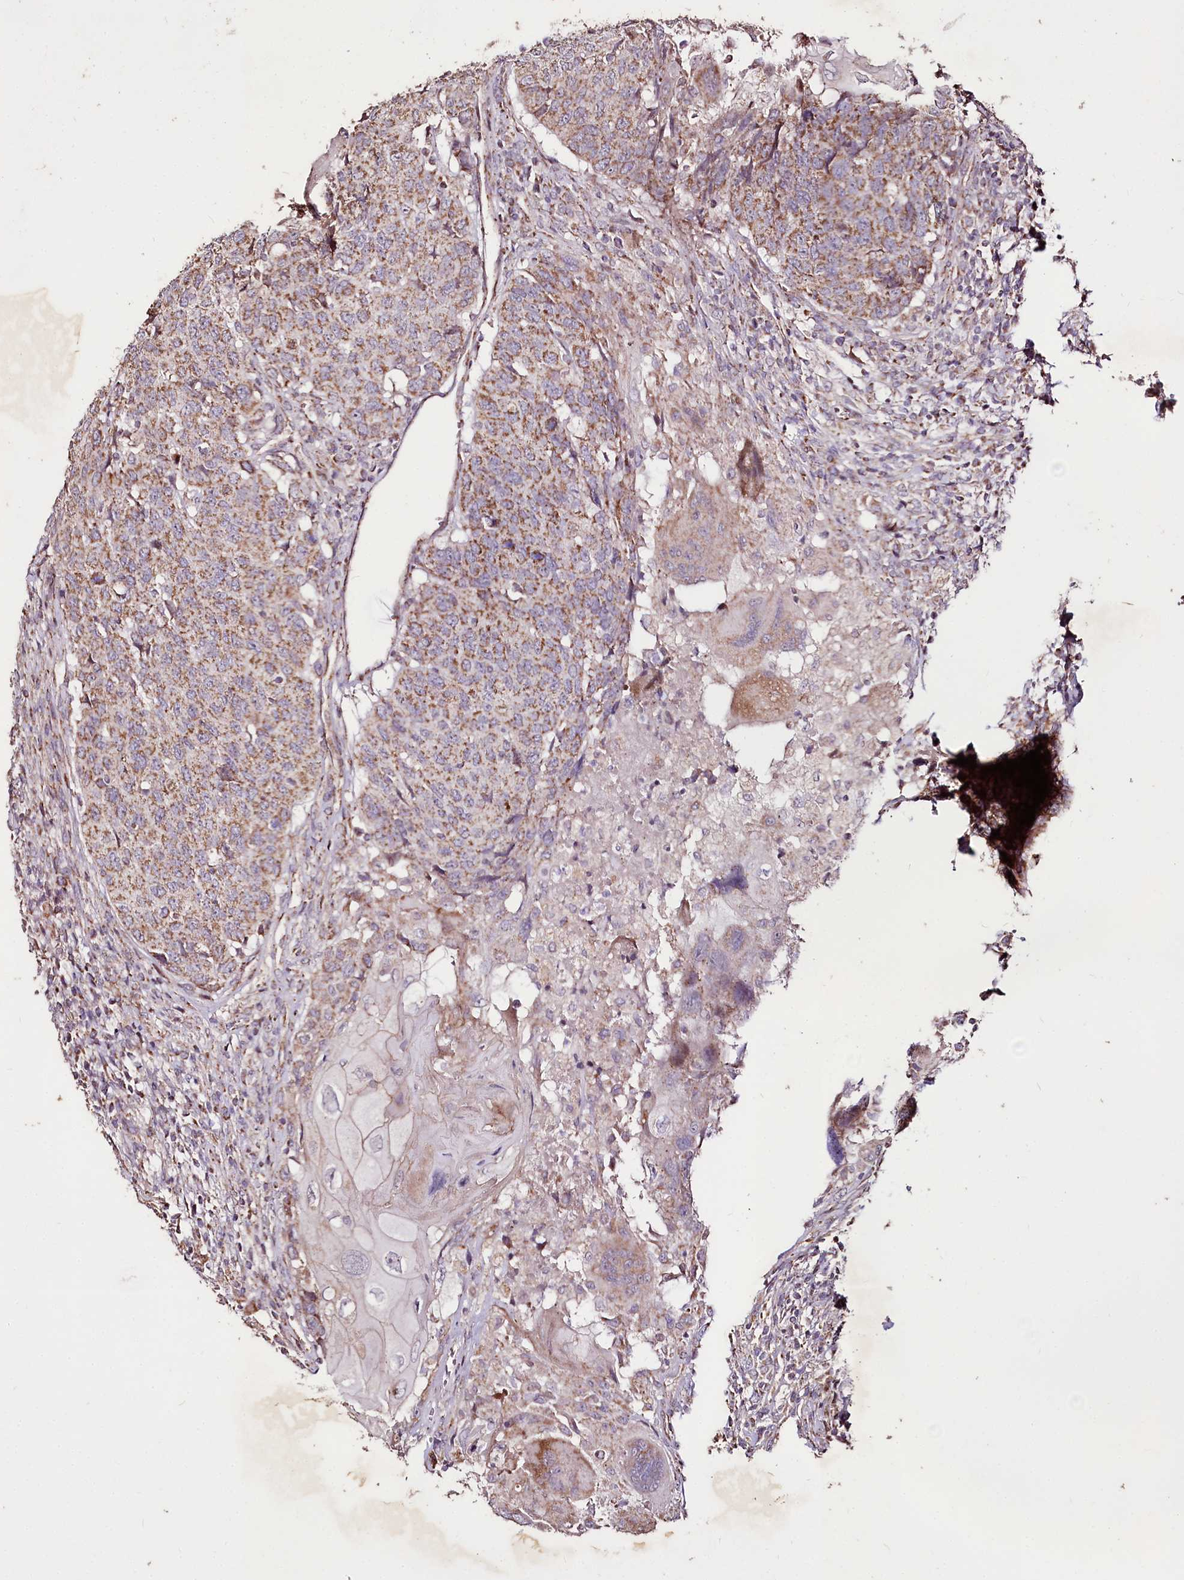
{"staining": {"intensity": "moderate", "quantity": ">75%", "location": "cytoplasmic/membranous"}, "tissue": "head and neck cancer", "cell_type": "Tumor cells", "image_type": "cancer", "snomed": [{"axis": "morphology", "description": "Squamous cell carcinoma, NOS"}, {"axis": "topography", "description": "Head-Neck"}], "caption": "Squamous cell carcinoma (head and neck) tissue exhibits moderate cytoplasmic/membranous positivity in about >75% of tumor cells (DAB (3,3'-diaminobenzidine) IHC with brightfield microscopy, high magnification).", "gene": "CARD19", "patient": {"sex": "male", "age": 66}}